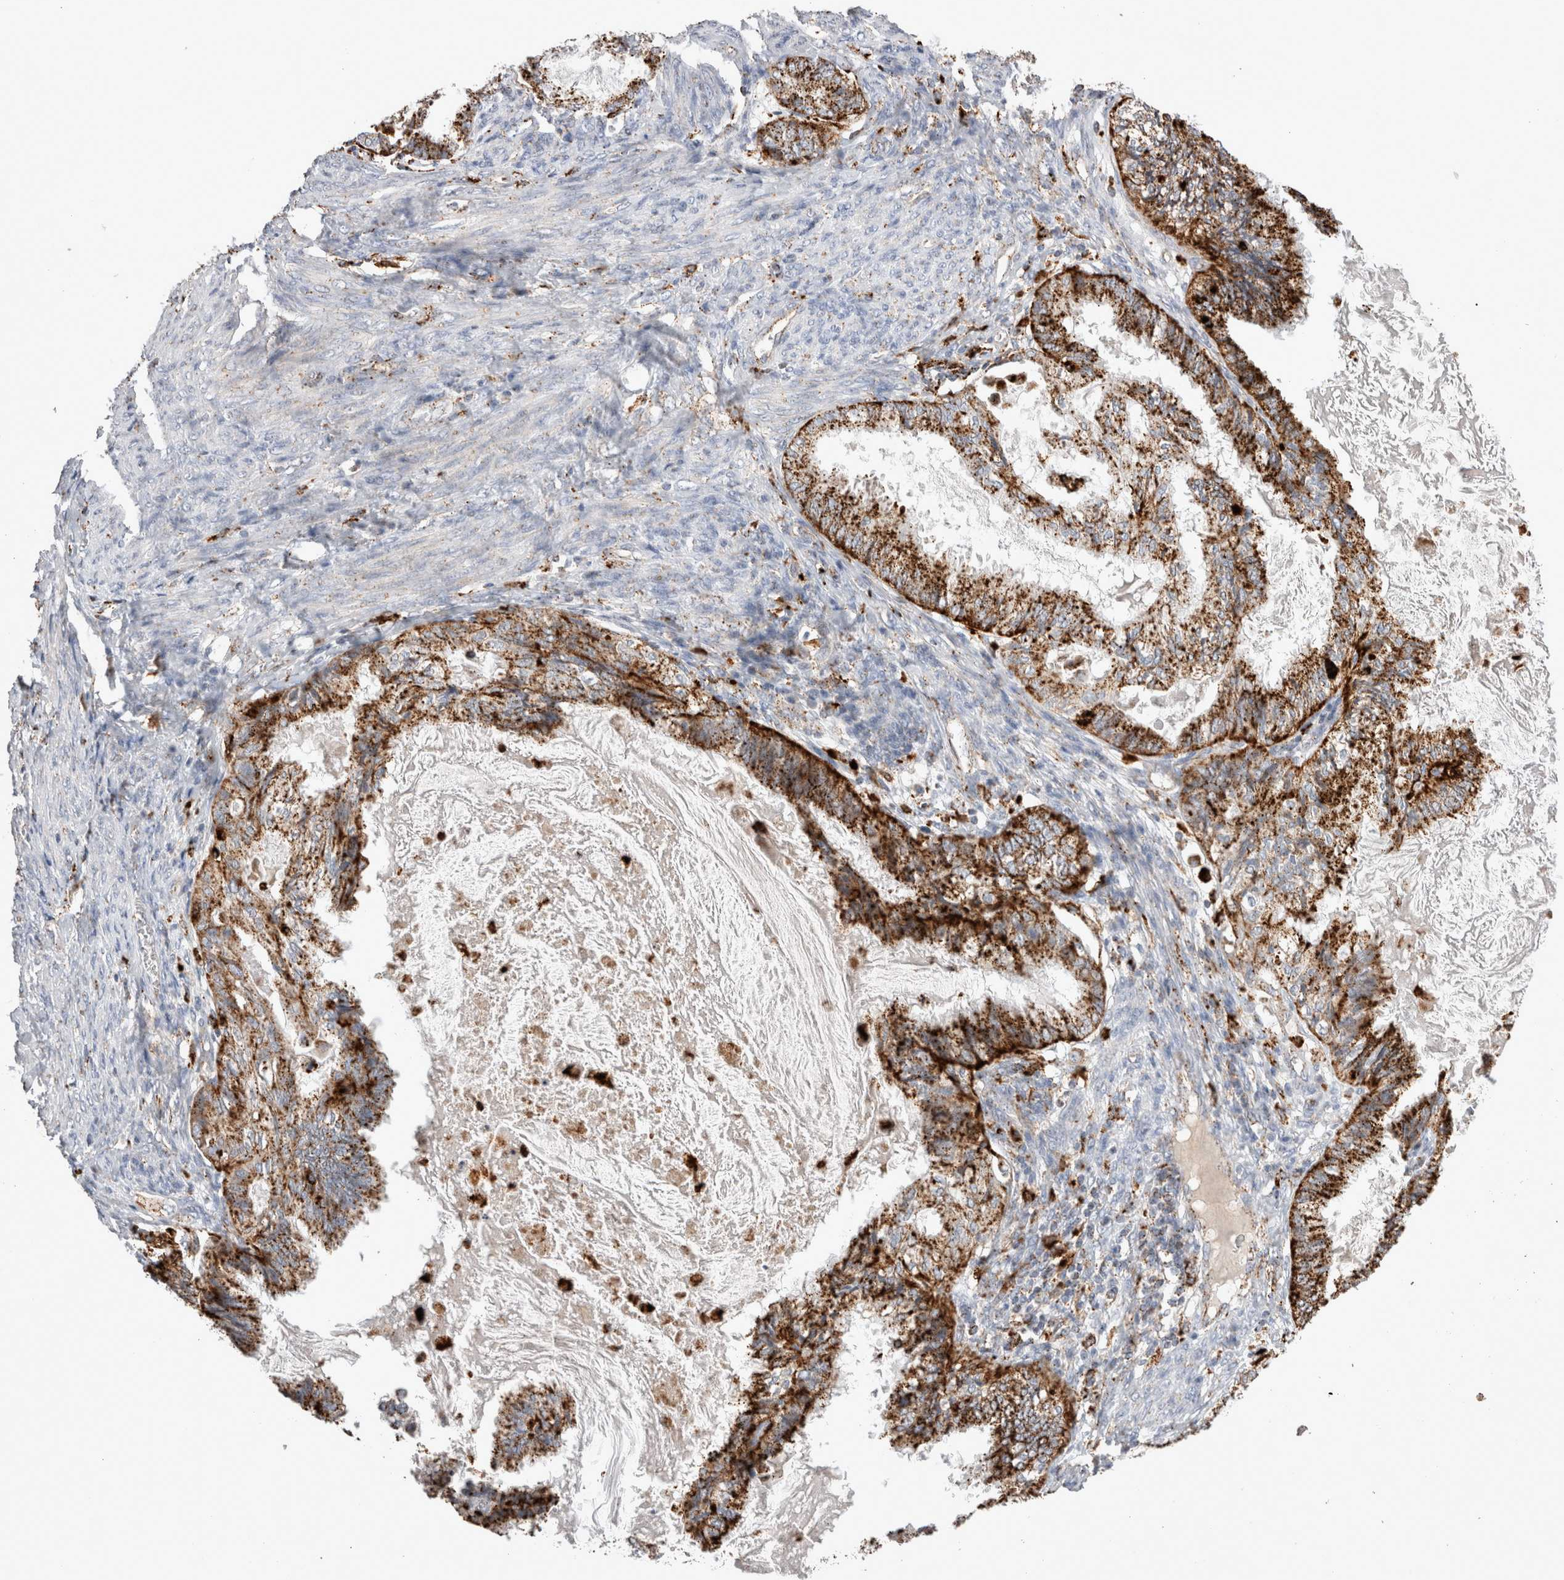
{"staining": {"intensity": "strong", "quantity": ">75%", "location": "cytoplasmic/membranous"}, "tissue": "cervical cancer", "cell_type": "Tumor cells", "image_type": "cancer", "snomed": [{"axis": "morphology", "description": "Normal tissue, NOS"}, {"axis": "morphology", "description": "Adenocarcinoma, NOS"}, {"axis": "topography", "description": "Cervix"}, {"axis": "topography", "description": "Endometrium"}], "caption": "This micrograph reveals immunohistochemistry (IHC) staining of human adenocarcinoma (cervical), with high strong cytoplasmic/membranous positivity in approximately >75% of tumor cells.", "gene": "CTSA", "patient": {"sex": "female", "age": 86}}